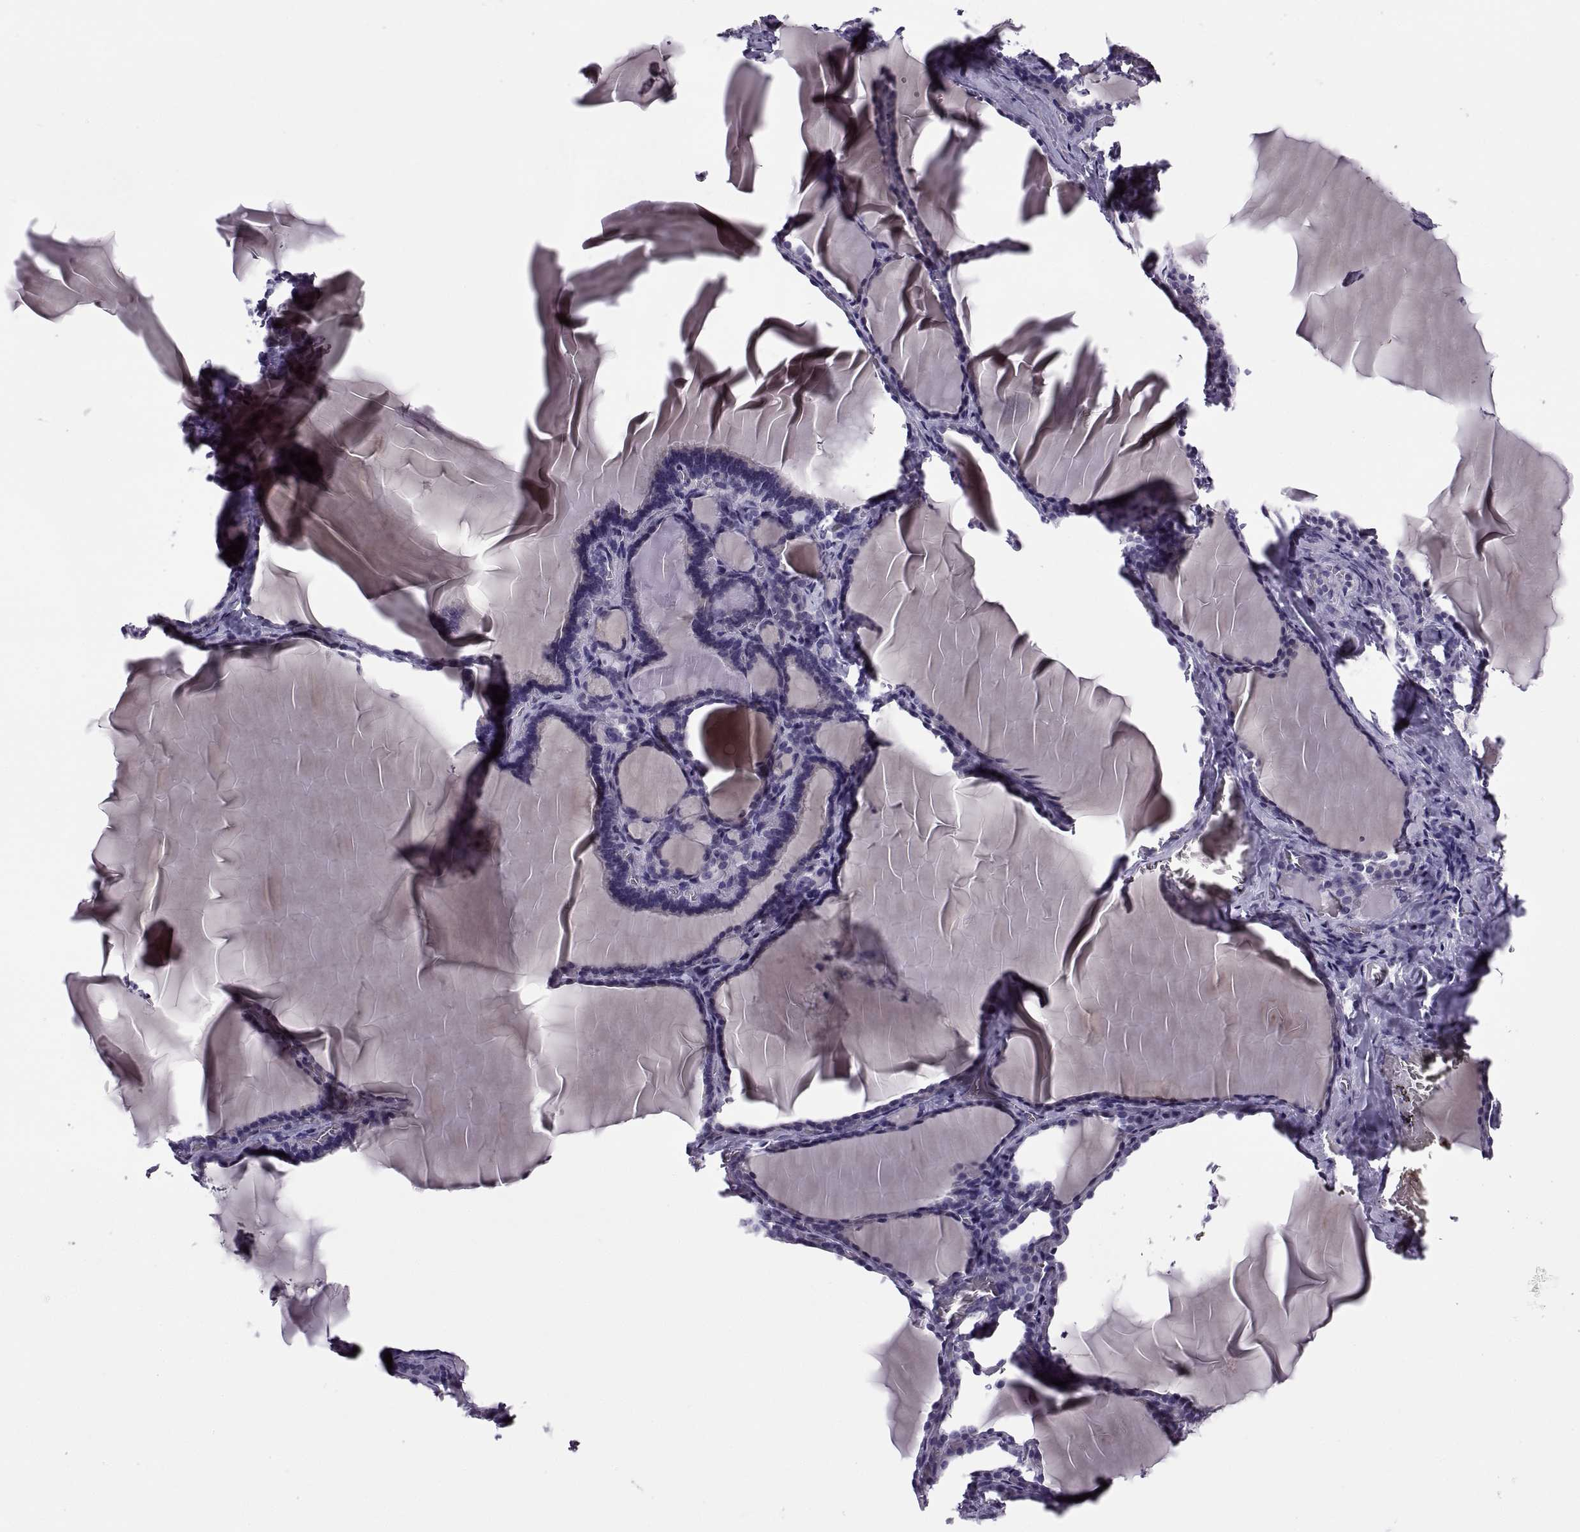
{"staining": {"intensity": "negative", "quantity": "none", "location": "none"}, "tissue": "thyroid gland", "cell_type": "Glandular cells", "image_type": "normal", "snomed": [{"axis": "morphology", "description": "Normal tissue, NOS"}, {"axis": "morphology", "description": "Hyperplasia, NOS"}, {"axis": "topography", "description": "Thyroid gland"}], "caption": "Histopathology image shows no significant protein staining in glandular cells of benign thyroid gland.", "gene": "MAGEB1", "patient": {"sex": "female", "age": 27}}